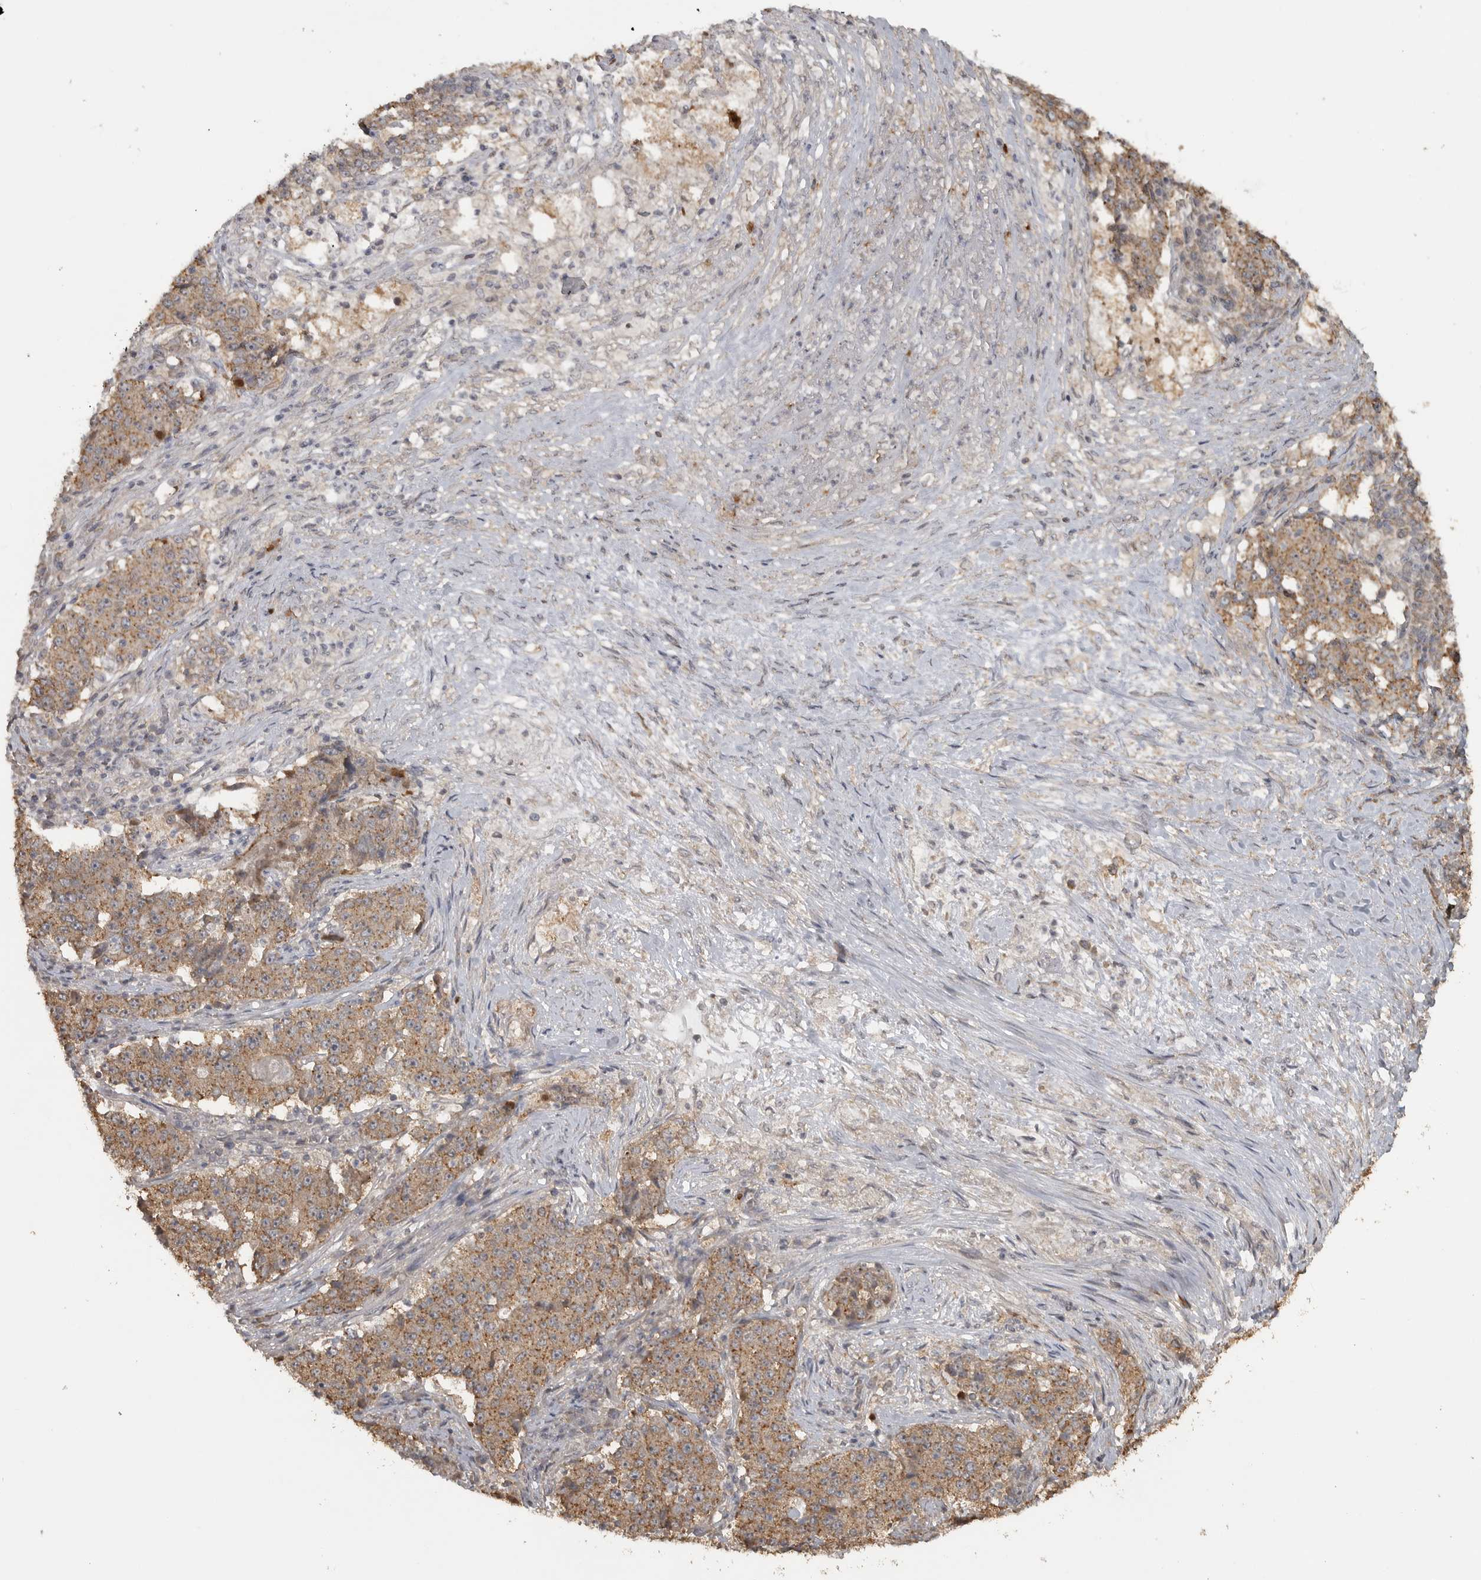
{"staining": {"intensity": "moderate", "quantity": ">75%", "location": "cytoplasmic/membranous"}, "tissue": "stomach cancer", "cell_type": "Tumor cells", "image_type": "cancer", "snomed": [{"axis": "morphology", "description": "Adenocarcinoma, NOS"}, {"axis": "topography", "description": "Stomach"}], "caption": "Brown immunohistochemical staining in human stomach cancer (adenocarcinoma) shows moderate cytoplasmic/membranous positivity in about >75% of tumor cells.", "gene": "LLGL1", "patient": {"sex": "male", "age": 59}}